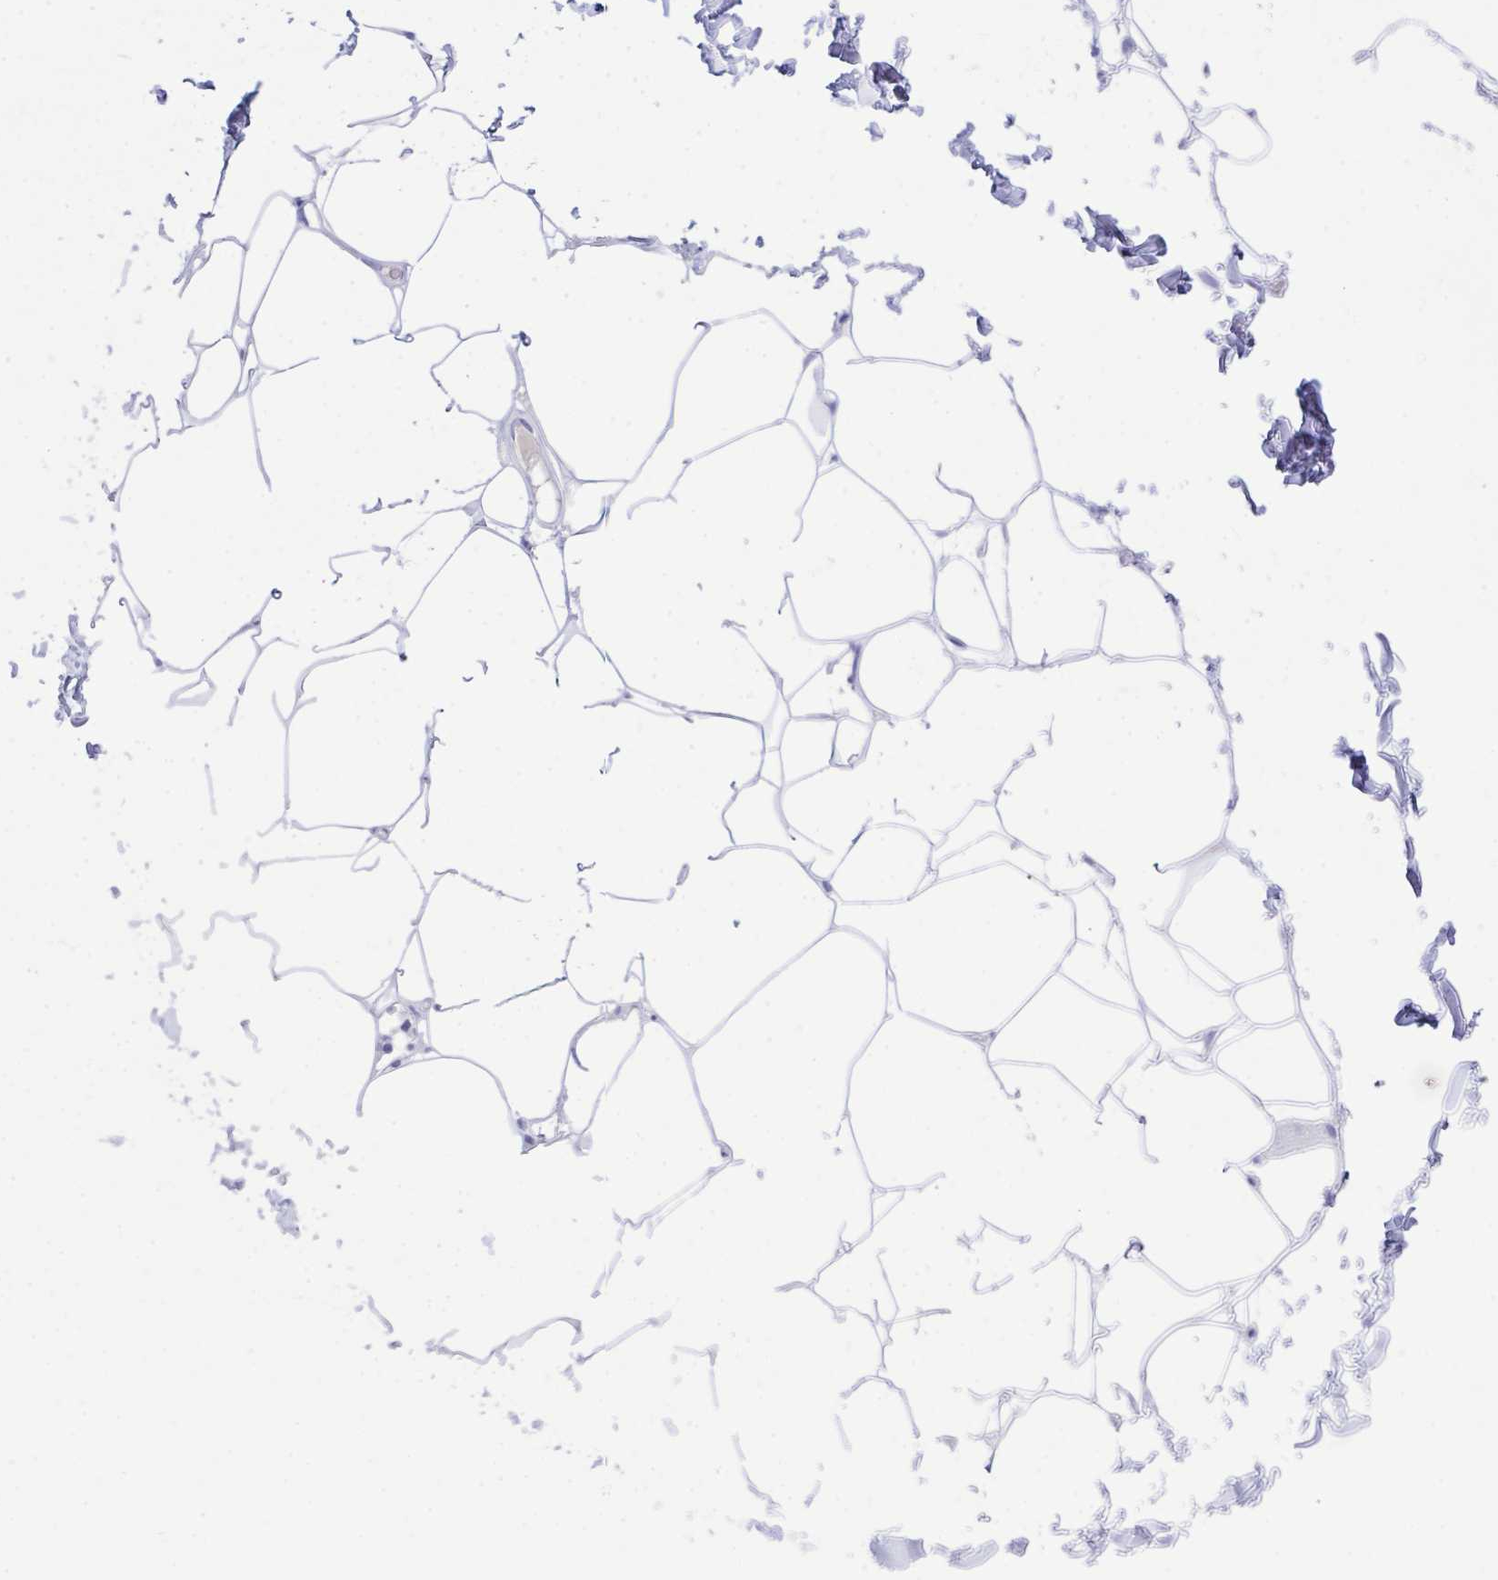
{"staining": {"intensity": "negative", "quantity": "none", "location": "none"}, "tissue": "adipose tissue", "cell_type": "Adipocytes", "image_type": "normal", "snomed": [{"axis": "morphology", "description": "Normal tissue, NOS"}, {"axis": "topography", "description": "Skin"}, {"axis": "topography", "description": "Peripheral nerve tissue"}], "caption": "Adipose tissue was stained to show a protein in brown. There is no significant expression in adipocytes. The staining was performed using DAB to visualize the protein expression in brown, while the nuclei were stained in blue with hematoxylin (Magnification: 20x).", "gene": "GLB1L2", "patient": {"sex": "female", "age": 45}}